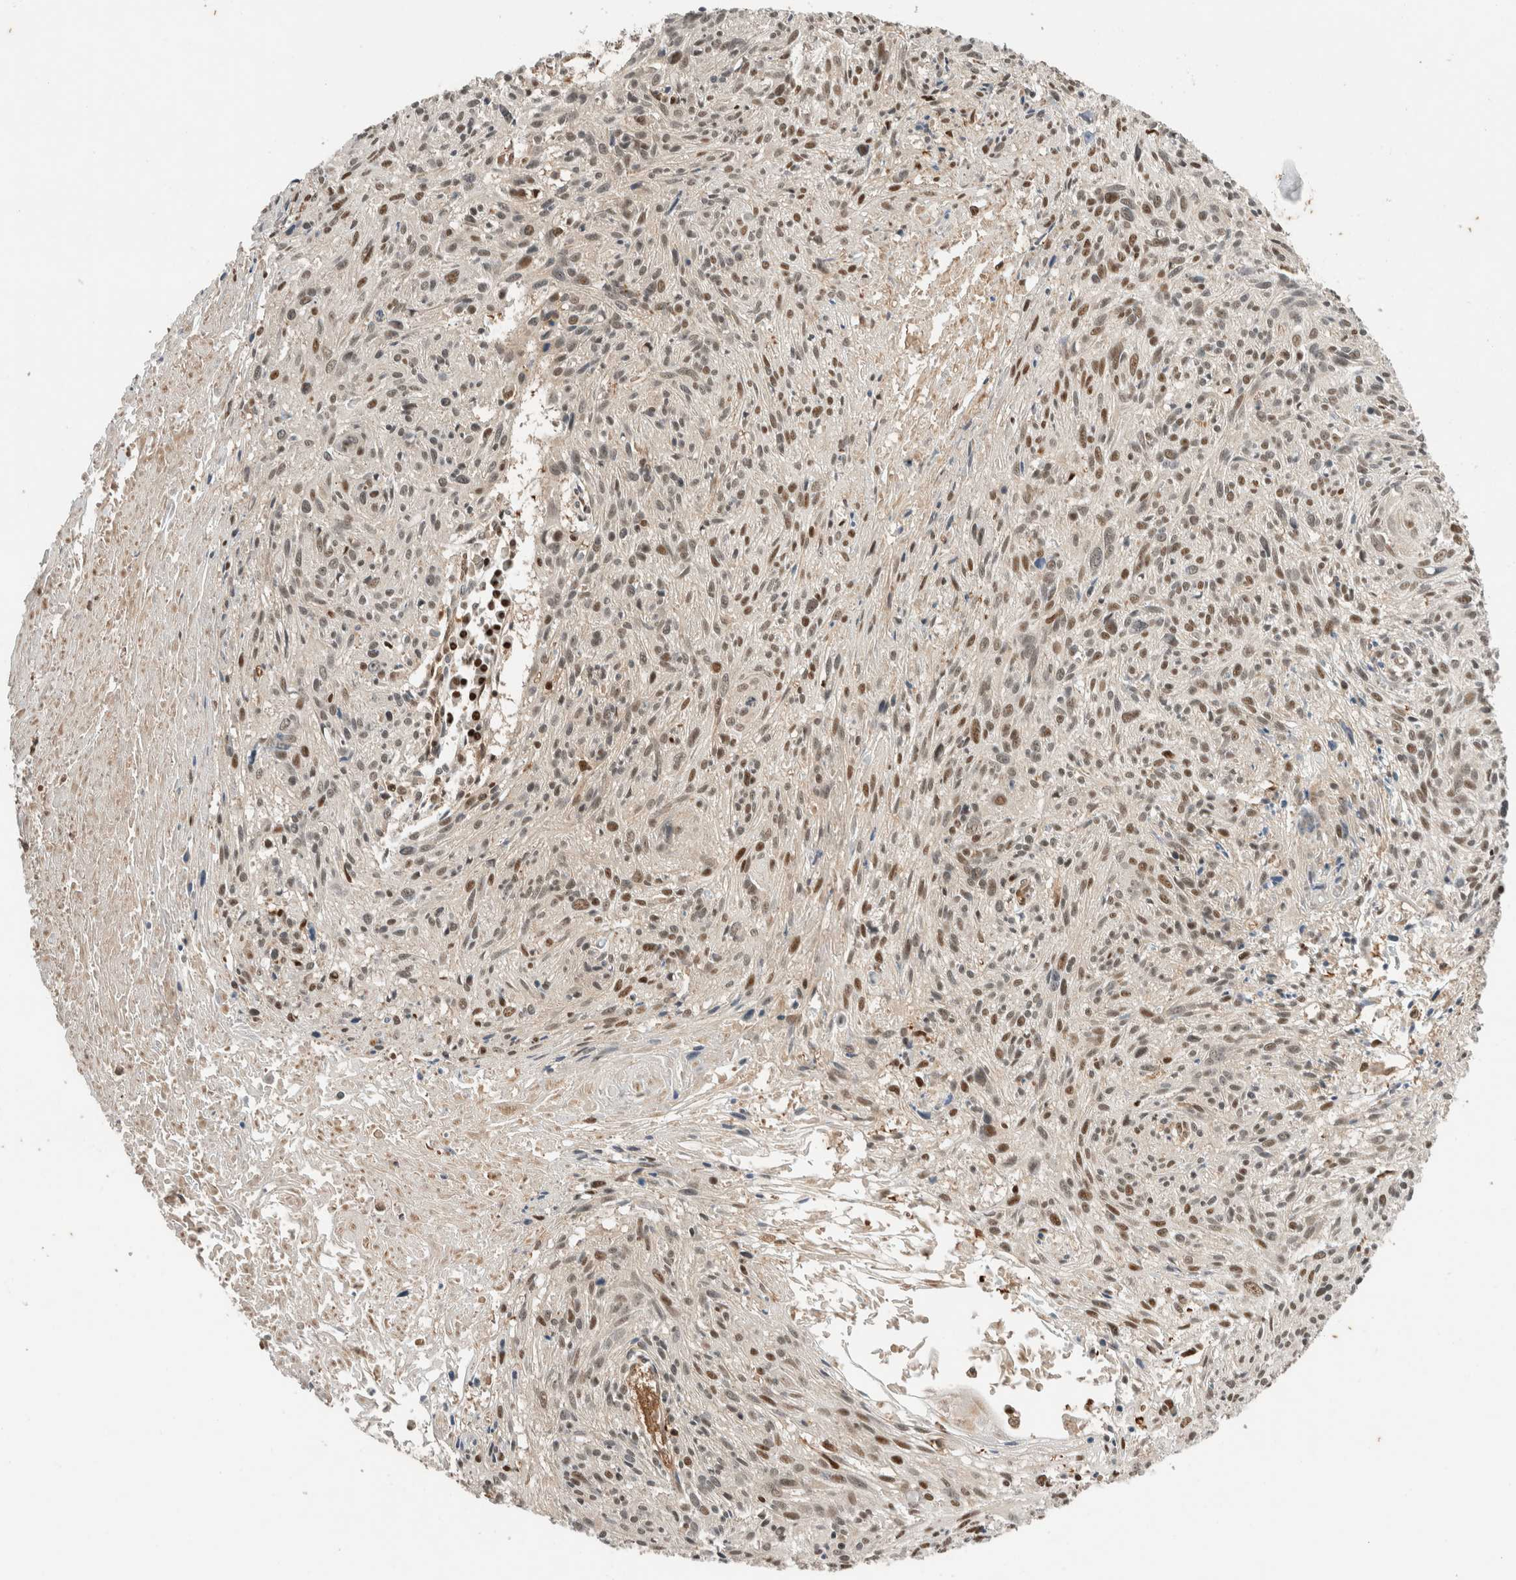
{"staining": {"intensity": "moderate", "quantity": "25%-75%", "location": "nuclear"}, "tissue": "cervical cancer", "cell_type": "Tumor cells", "image_type": "cancer", "snomed": [{"axis": "morphology", "description": "Squamous cell carcinoma, NOS"}, {"axis": "topography", "description": "Cervix"}], "caption": "Immunohistochemistry (IHC) of human cervical cancer (squamous cell carcinoma) displays medium levels of moderate nuclear expression in about 25%-75% of tumor cells. Ihc stains the protein of interest in brown and the nuclei are stained blue.", "gene": "SNRNP40", "patient": {"sex": "female", "age": 51}}